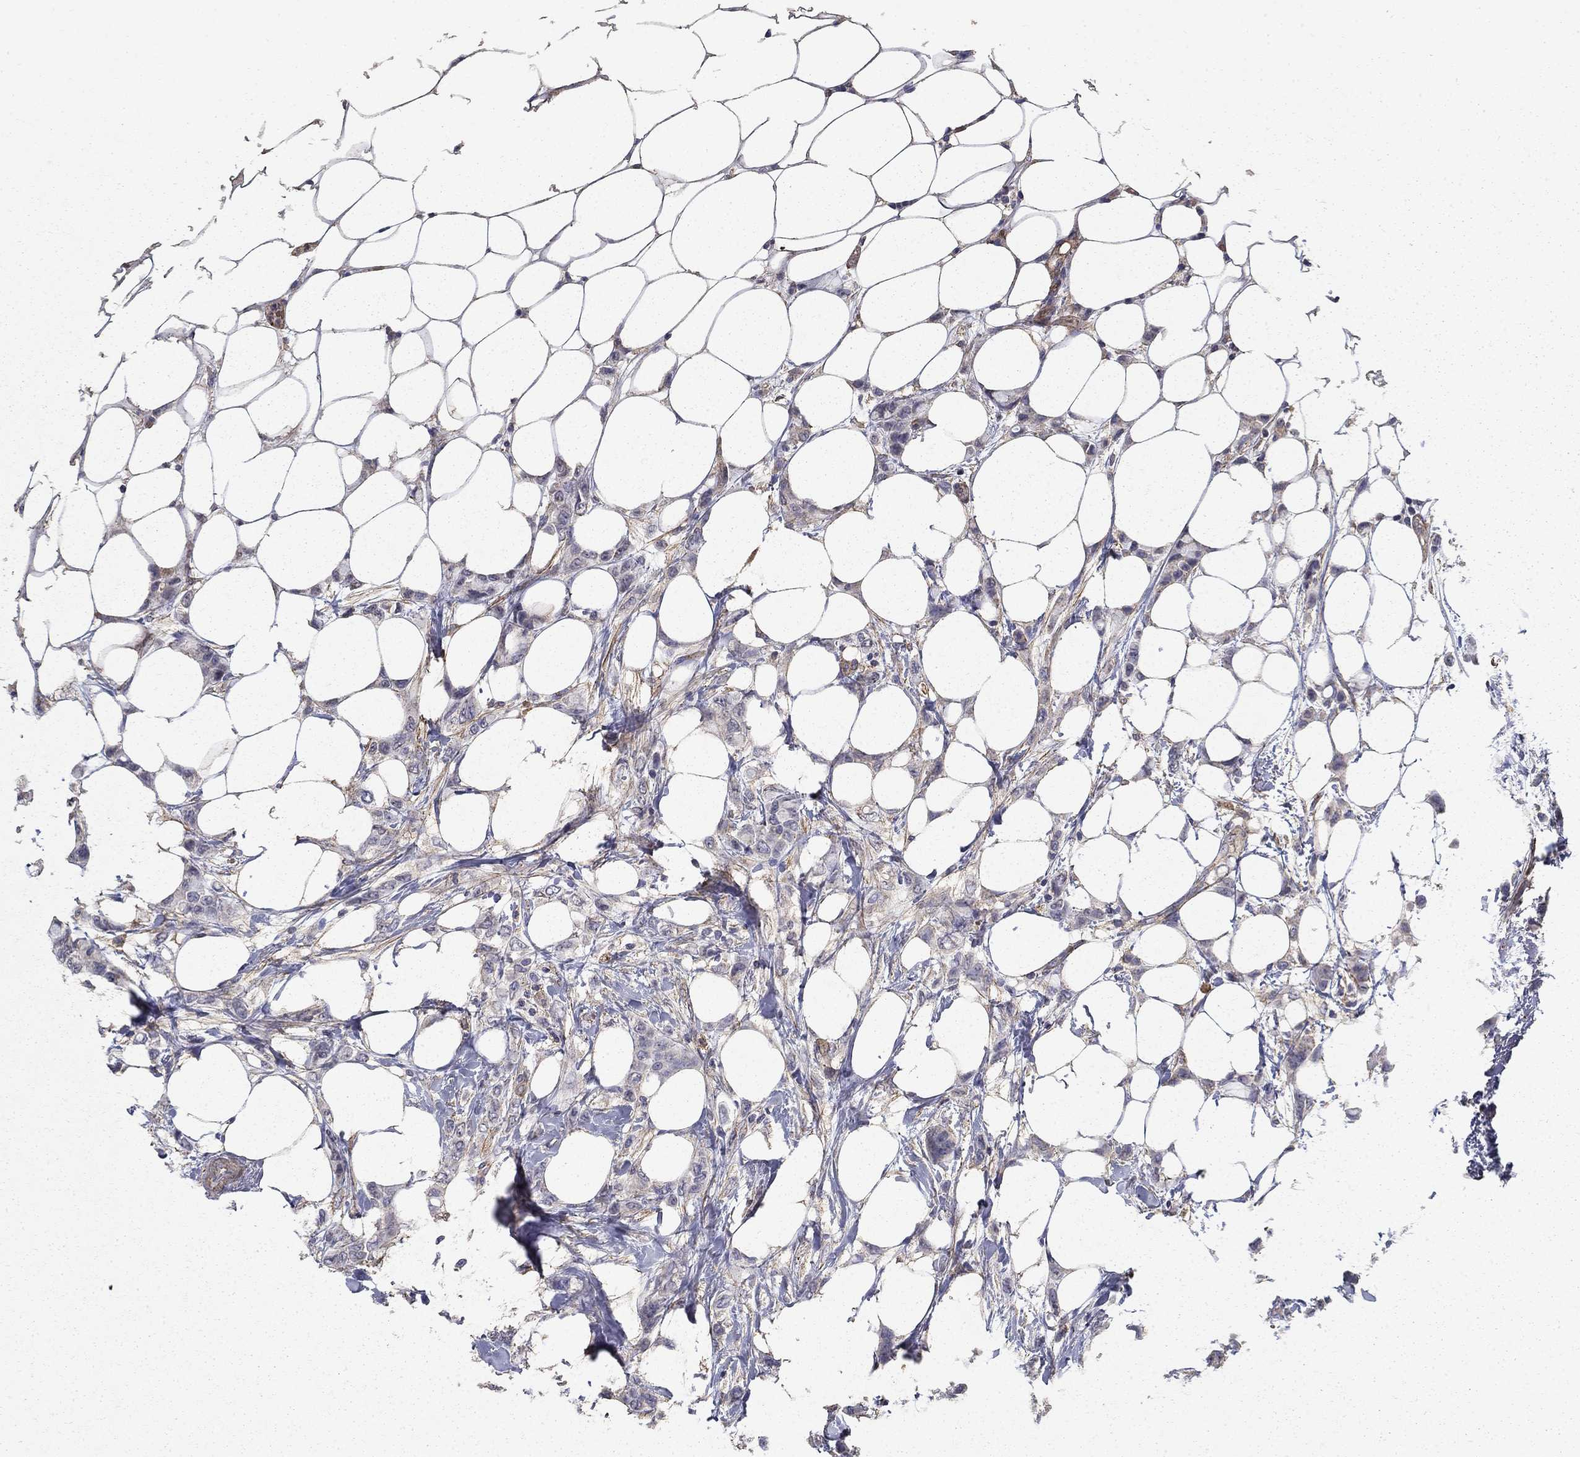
{"staining": {"intensity": "weak", "quantity": "<25%", "location": "cytoplasmic/membranous"}, "tissue": "breast cancer", "cell_type": "Tumor cells", "image_type": "cancer", "snomed": [{"axis": "morphology", "description": "Lobular carcinoma"}, {"axis": "topography", "description": "Breast"}], "caption": "DAB (3,3'-diaminobenzidine) immunohistochemical staining of human breast lobular carcinoma demonstrates no significant expression in tumor cells.", "gene": "MPP2", "patient": {"sex": "female", "age": 66}}